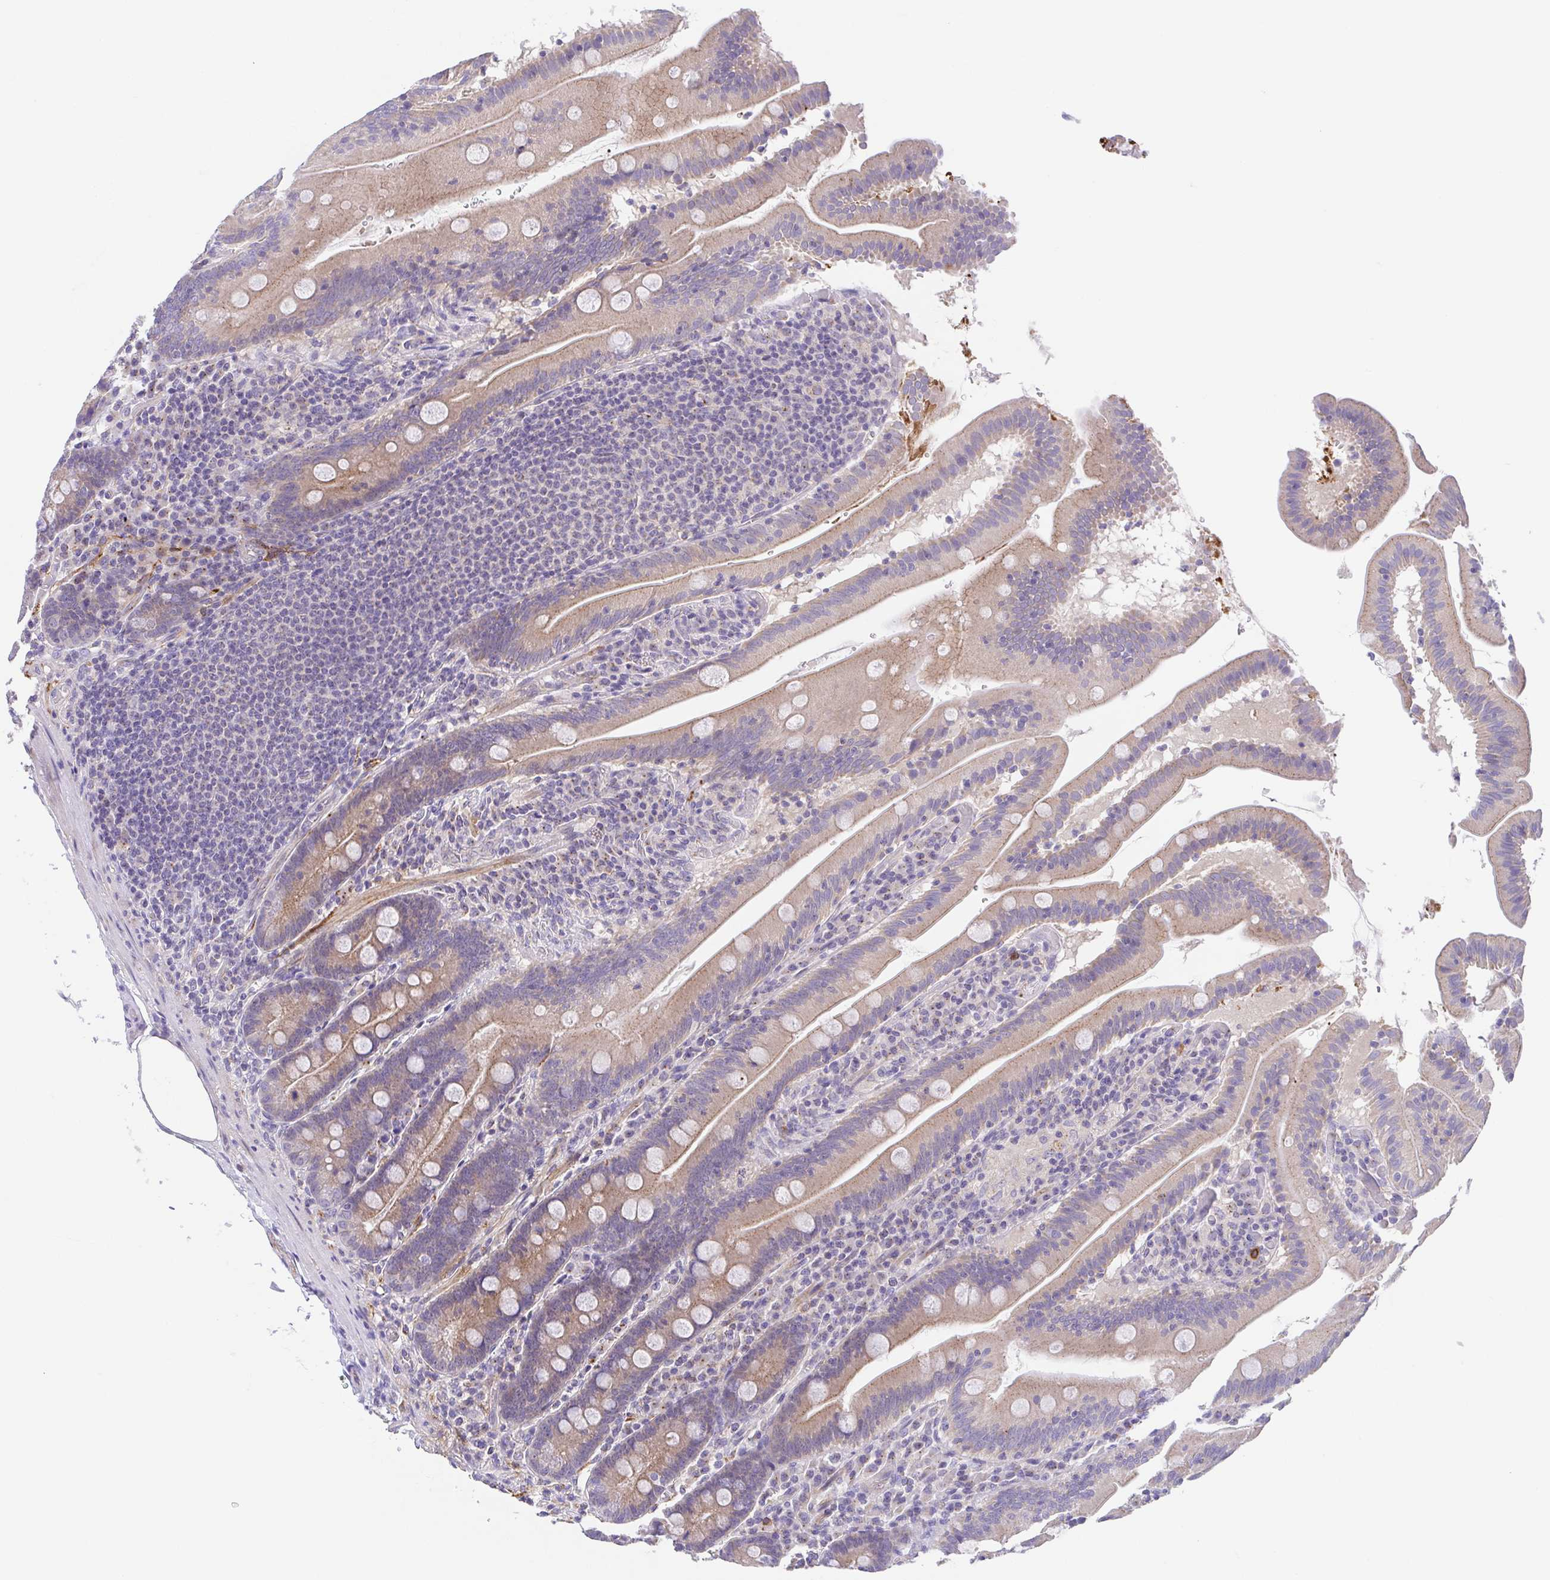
{"staining": {"intensity": "moderate", "quantity": "25%-75%", "location": "cytoplasmic/membranous"}, "tissue": "small intestine", "cell_type": "Glandular cells", "image_type": "normal", "snomed": [{"axis": "morphology", "description": "Normal tissue, NOS"}, {"axis": "topography", "description": "Small intestine"}], "caption": "Protein expression analysis of normal human small intestine reveals moderate cytoplasmic/membranous expression in approximately 25%-75% of glandular cells. The staining is performed using DAB (3,3'-diaminobenzidine) brown chromogen to label protein expression. The nuclei are counter-stained blue using hematoxylin.", "gene": "SLC13A1", "patient": {"sex": "male", "age": 37}}